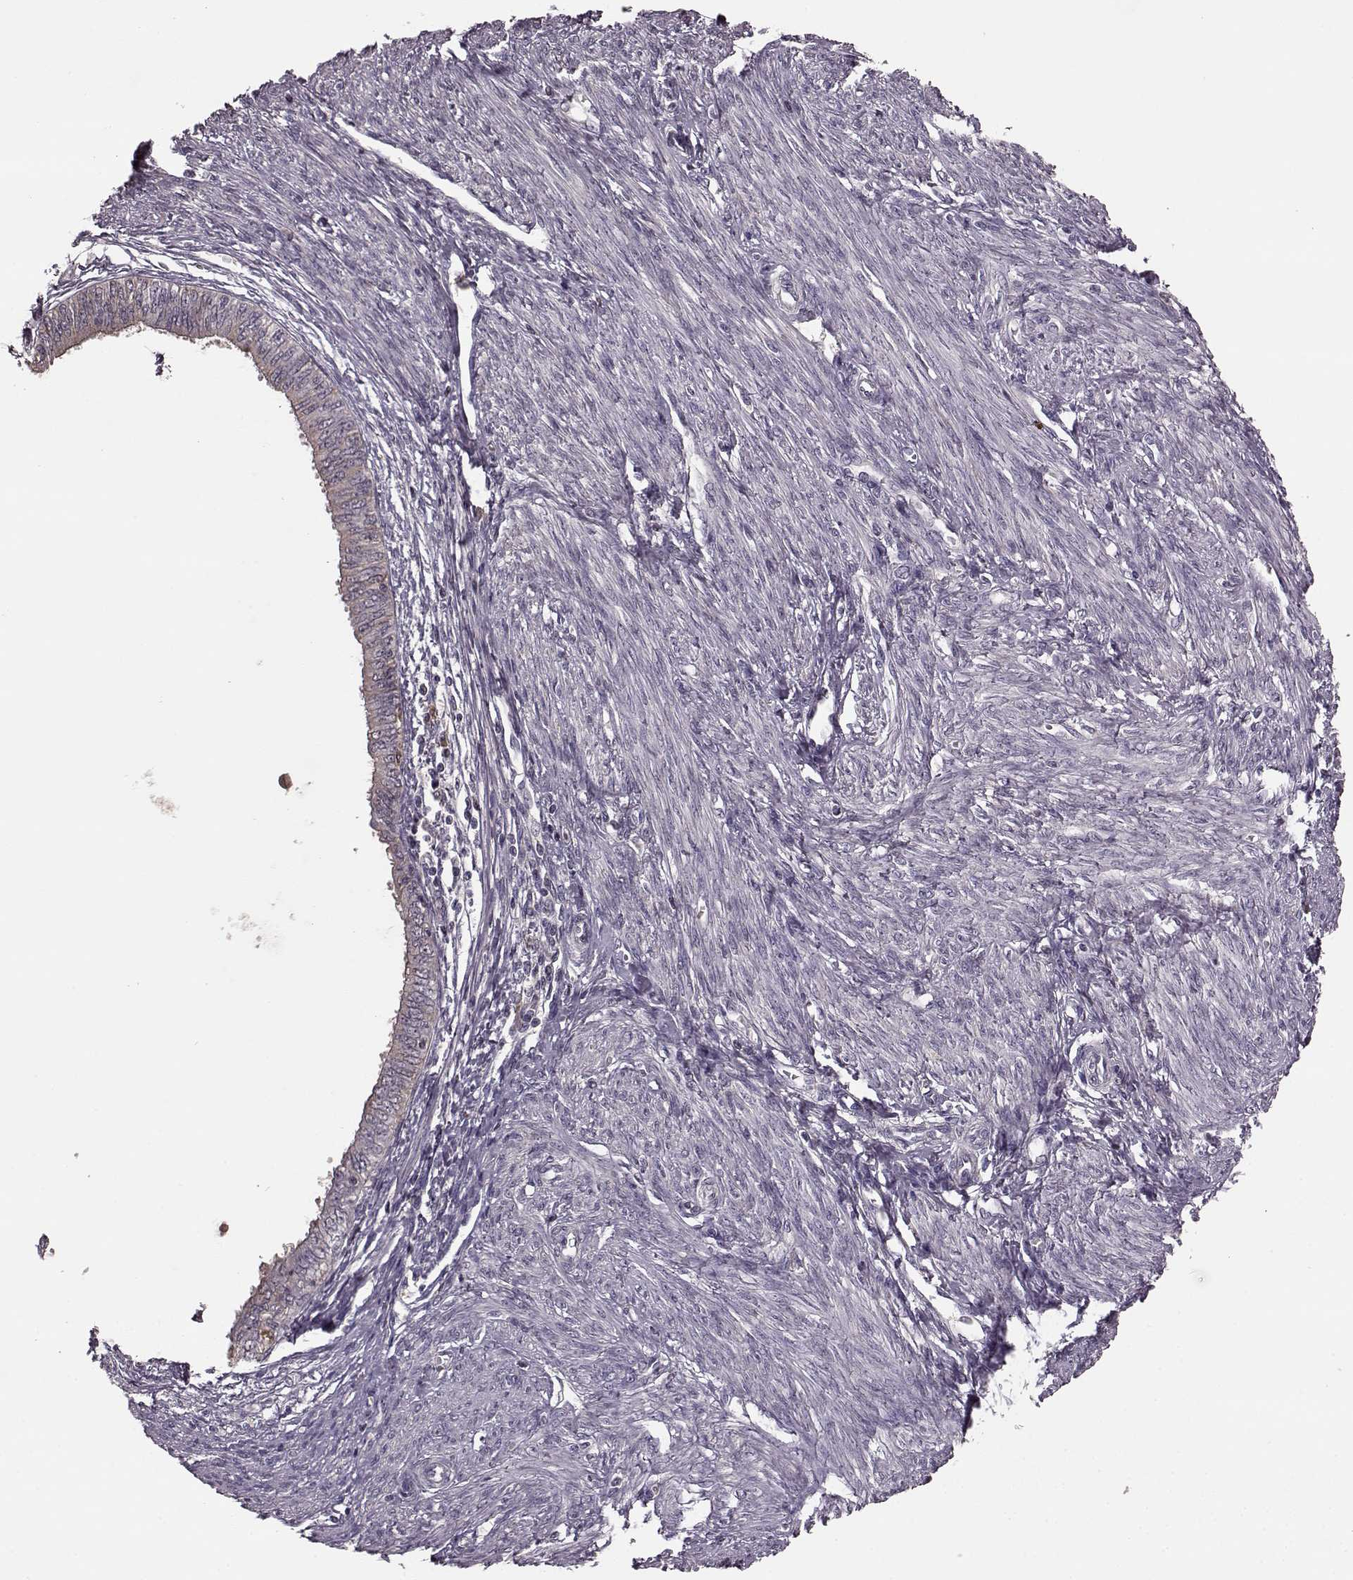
{"staining": {"intensity": "negative", "quantity": "none", "location": "none"}, "tissue": "endometrial cancer", "cell_type": "Tumor cells", "image_type": "cancer", "snomed": [{"axis": "morphology", "description": "Adenocarcinoma, NOS"}, {"axis": "topography", "description": "Endometrium"}], "caption": "This photomicrograph is of endometrial cancer stained with immunohistochemistry (IHC) to label a protein in brown with the nuclei are counter-stained blue. There is no expression in tumor cells. The staining was performed using DAB to visualize the protein expression in brown, while the nuclei were stained in blue with hematoxylin (Magnification: 20x).", "gene": "NRL", "patient": {"sex": "female", "age": 68}}